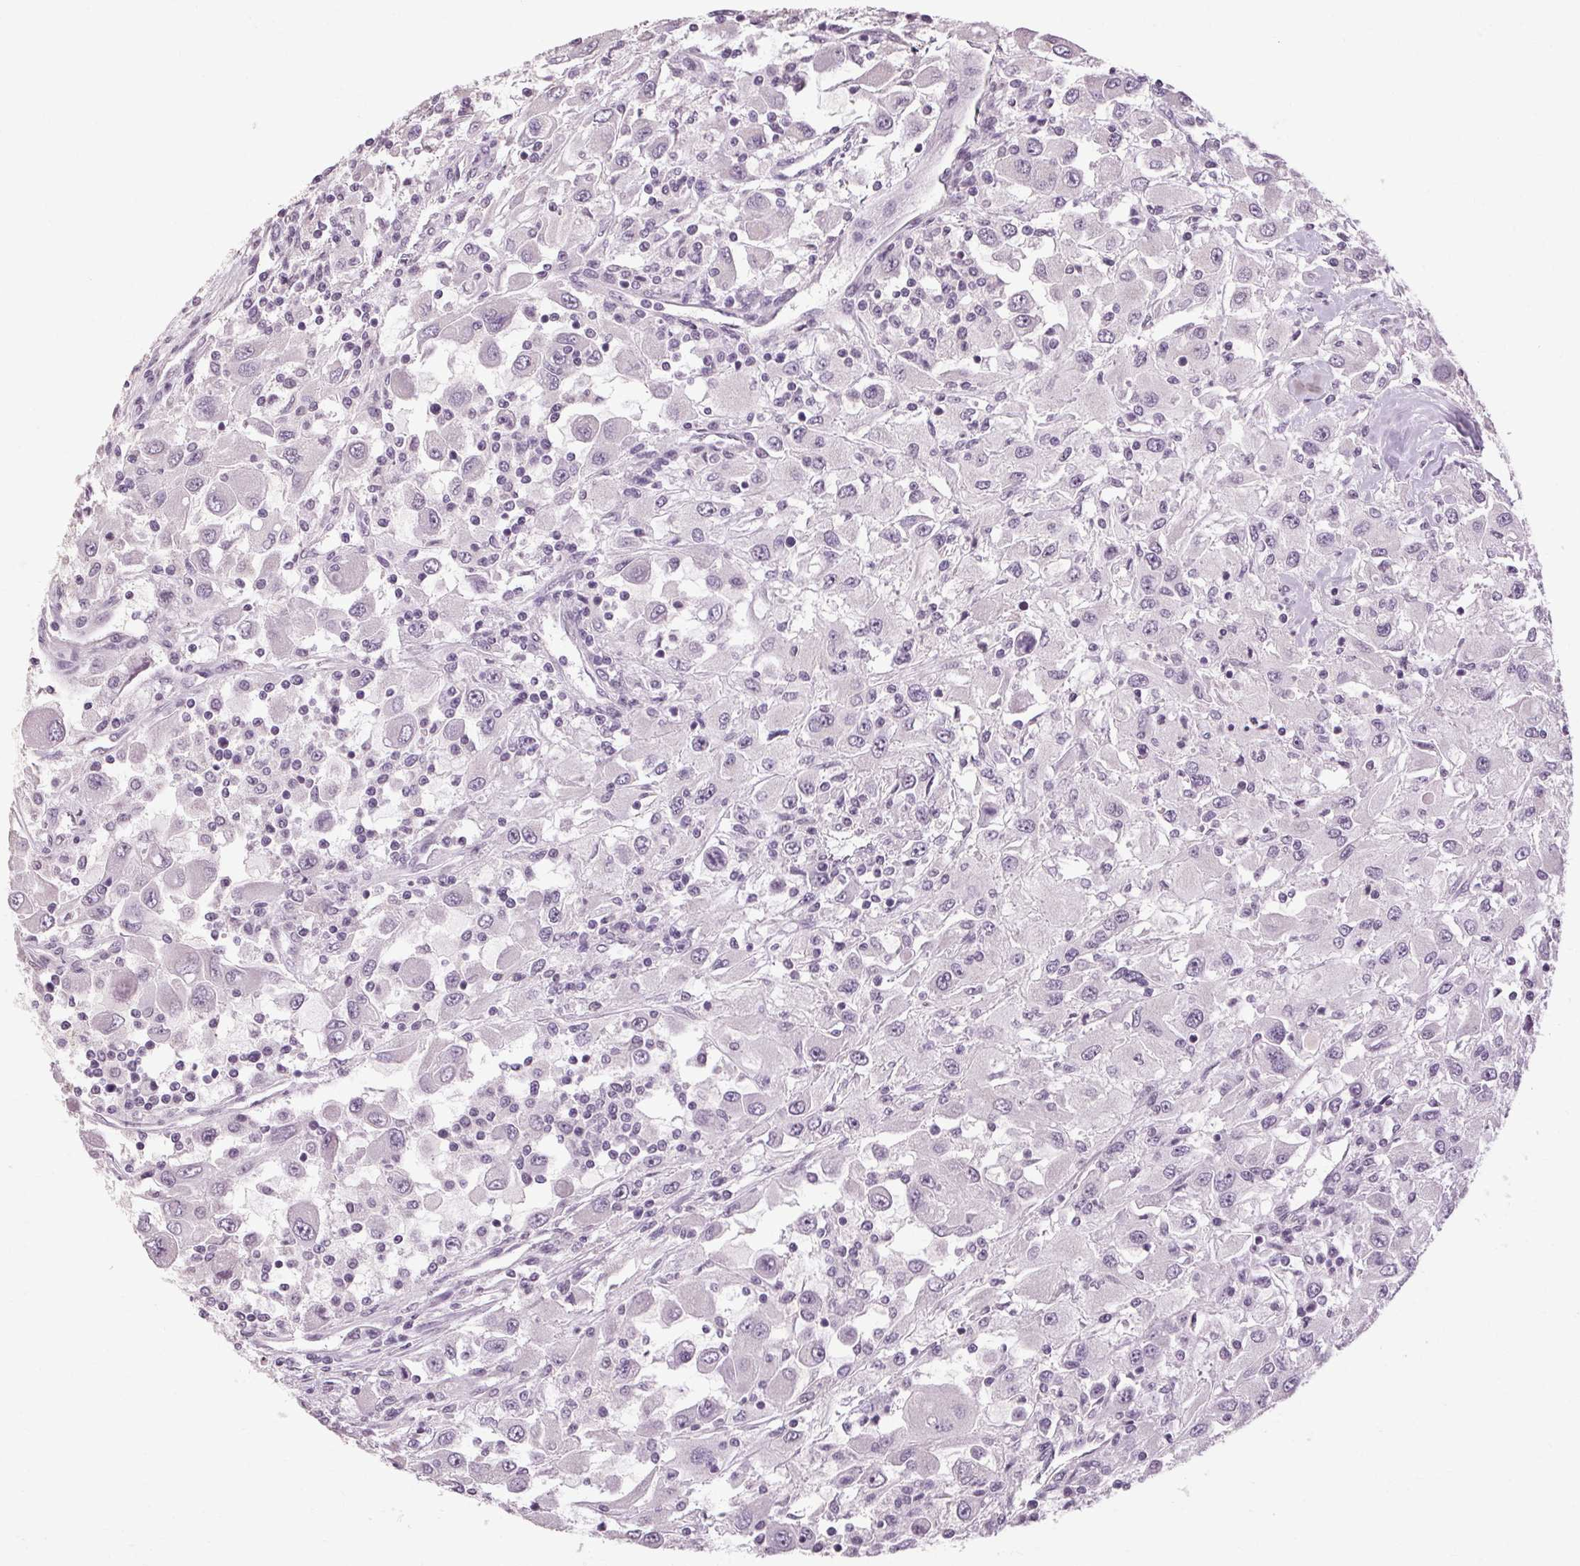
{"staining": {"intensity": "negative", "quantity": "none", "location": "none"}, "tissue": "renal cancer", "cell_type": "Tumor cells", "image_type": "cancer", "snomed": [{"axis": "morphology", "description": "Adenocarcinoma, NOS"}, {"axis": "topography", "description": "Kidney"}], "caption": "This image is of renal adenocarcinoma stained with immunohistochemistry (IHC) to label a protein in brown with the nuclei are counter-stained blue. There is no positivity in tumor cells. Brightfield microscopy of immunohistochemistry stained with DAB (3,3'-diaminobenzidine) (brown) and hematoxylin (blue), captured at high magnification.", "gene": "POMC", "patient": {"sex": "female", "age": 67}}